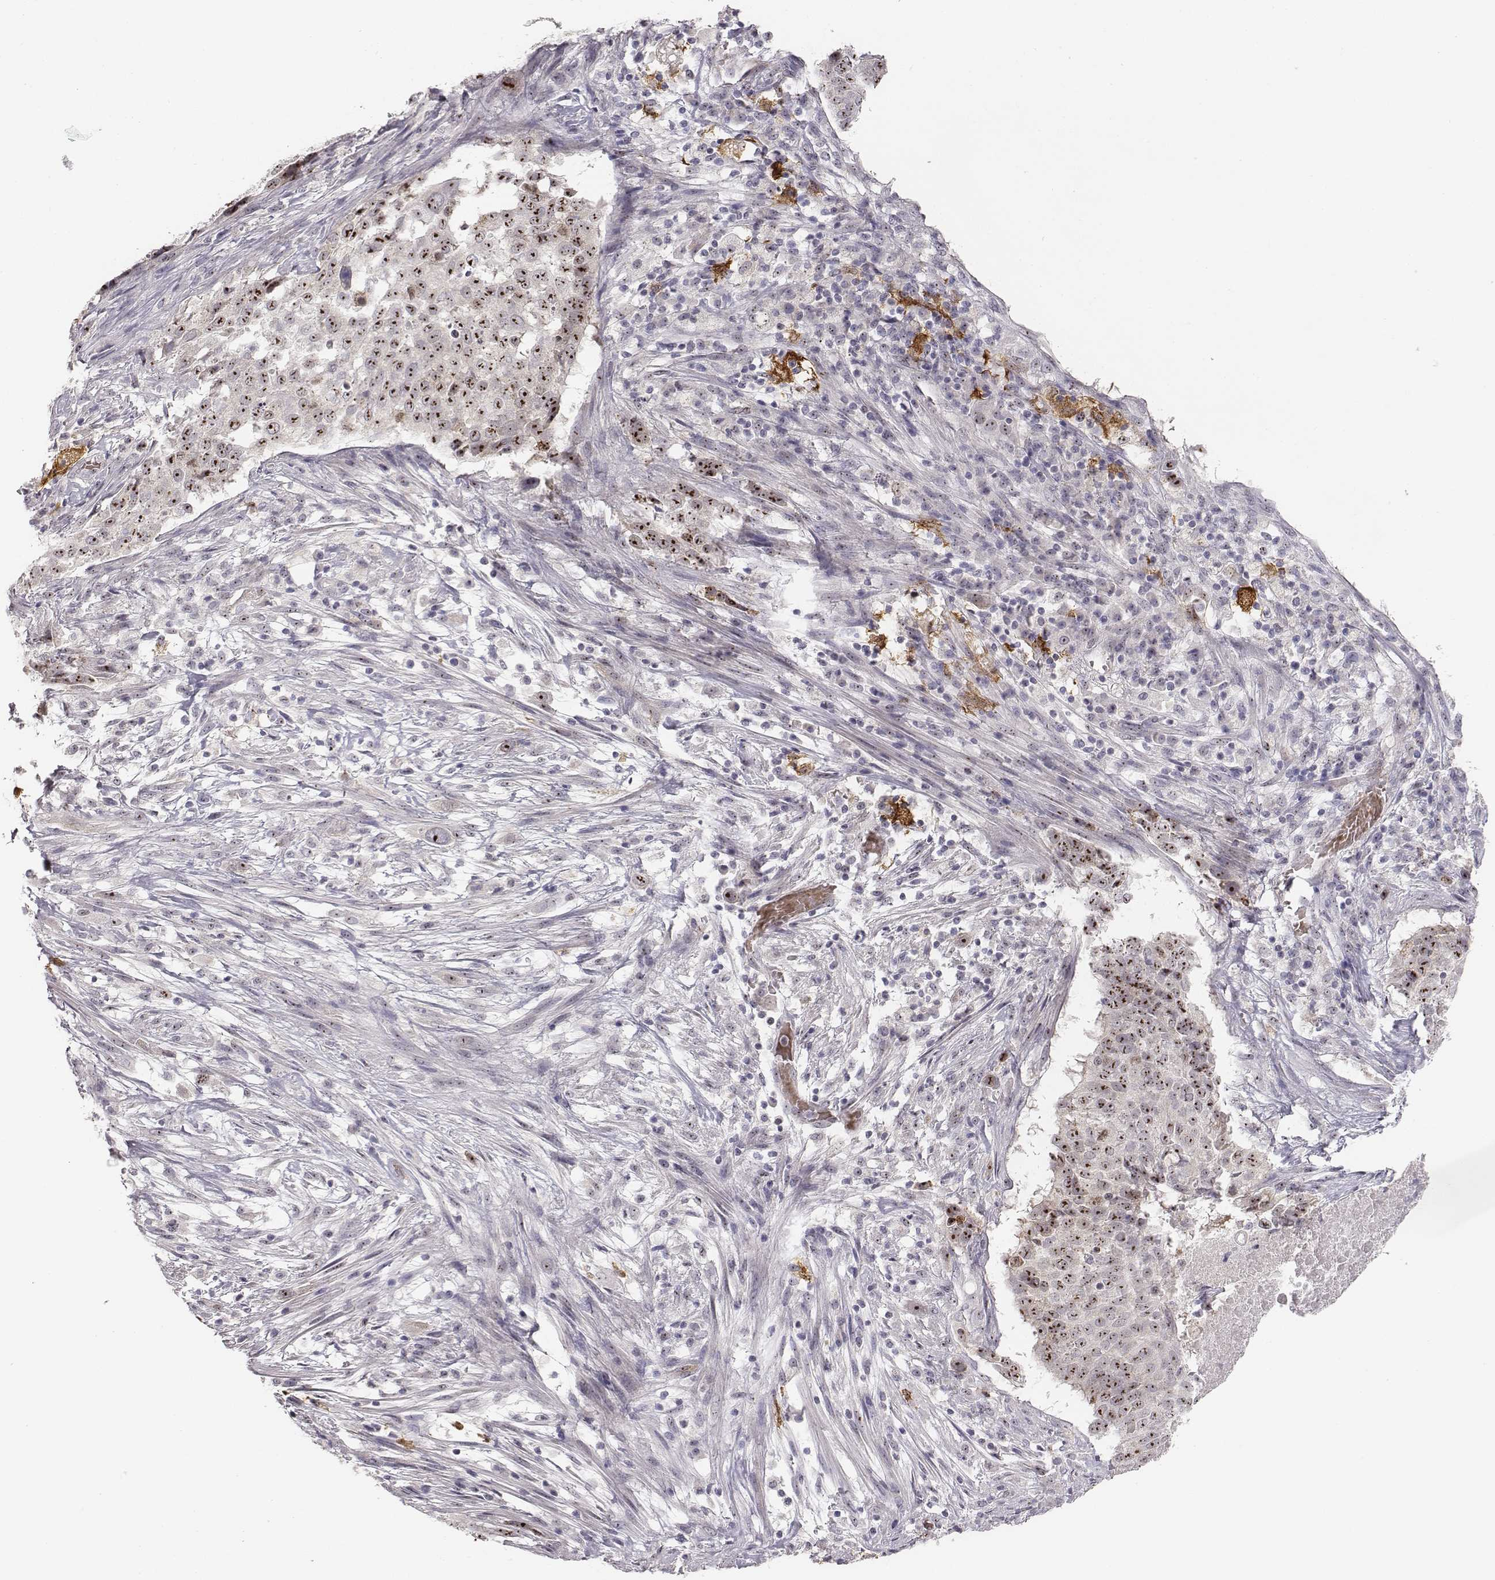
{"staining": {"intensity": "strong", "quantity": ">75%", "location": "nuclear"}, "tissue": "lung cancer", "cell_type": "Tumor cells", "image_type": "cancer", "snomed": [{"axis": "morphology", "description": "Normal tissue, NOS"}, {"axis": "morphology", "description": "Squamous cell carcinoma, NOS"}, {"axis": "topography", "description": "Bronchus"}, {"axis": "topography", "description": "Lung"}], "caption": "Squamous cell carcinoma (lung) was stained to show a protein in brown. There is high levels of strong nuclear staining in approximately >75% of tumor cells.", "gene": "NIFK", "patient": {"sex": "male", "age": 64}}